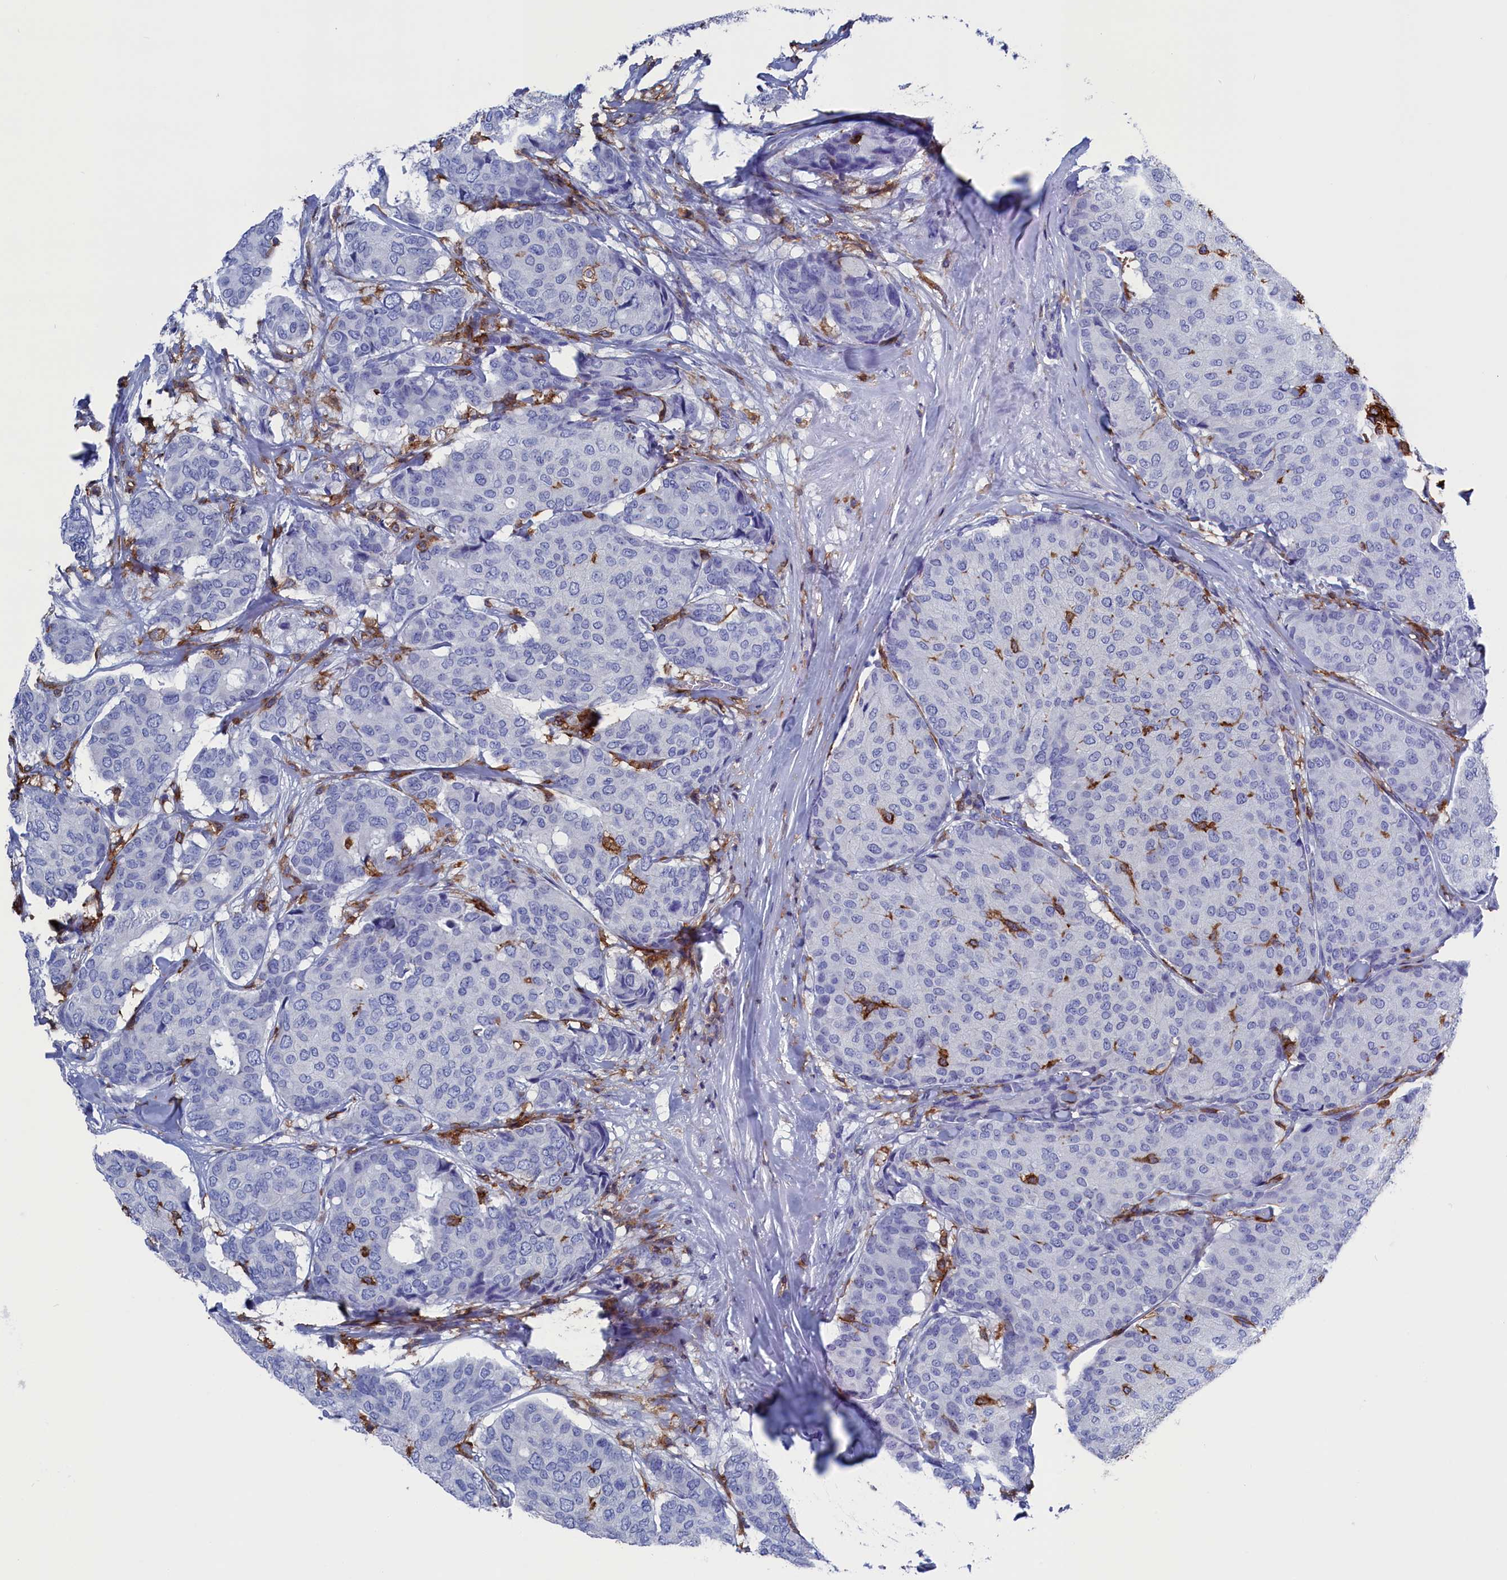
{"staining": {"intensity": "negative", "quantity": "none", "location": "none"}, "tissue": "breast cancer", "cell_type": "Tumor cells", "image_type": "cancer", "snomed": [{"axis": "morphology", "description": "Duct carcinoma"}, {"axis": "topography", "description": "Breast"}], "caption": "Immunohistochemical staining of infiltrating ductal carcinoma (breast) demonstrates no significant staining in tumor cells. (Immunohistochemistry, brightfield microscopy, high magnification).", "gene": "TYROBP", "patient": {"sex": "female", "age": 75}}